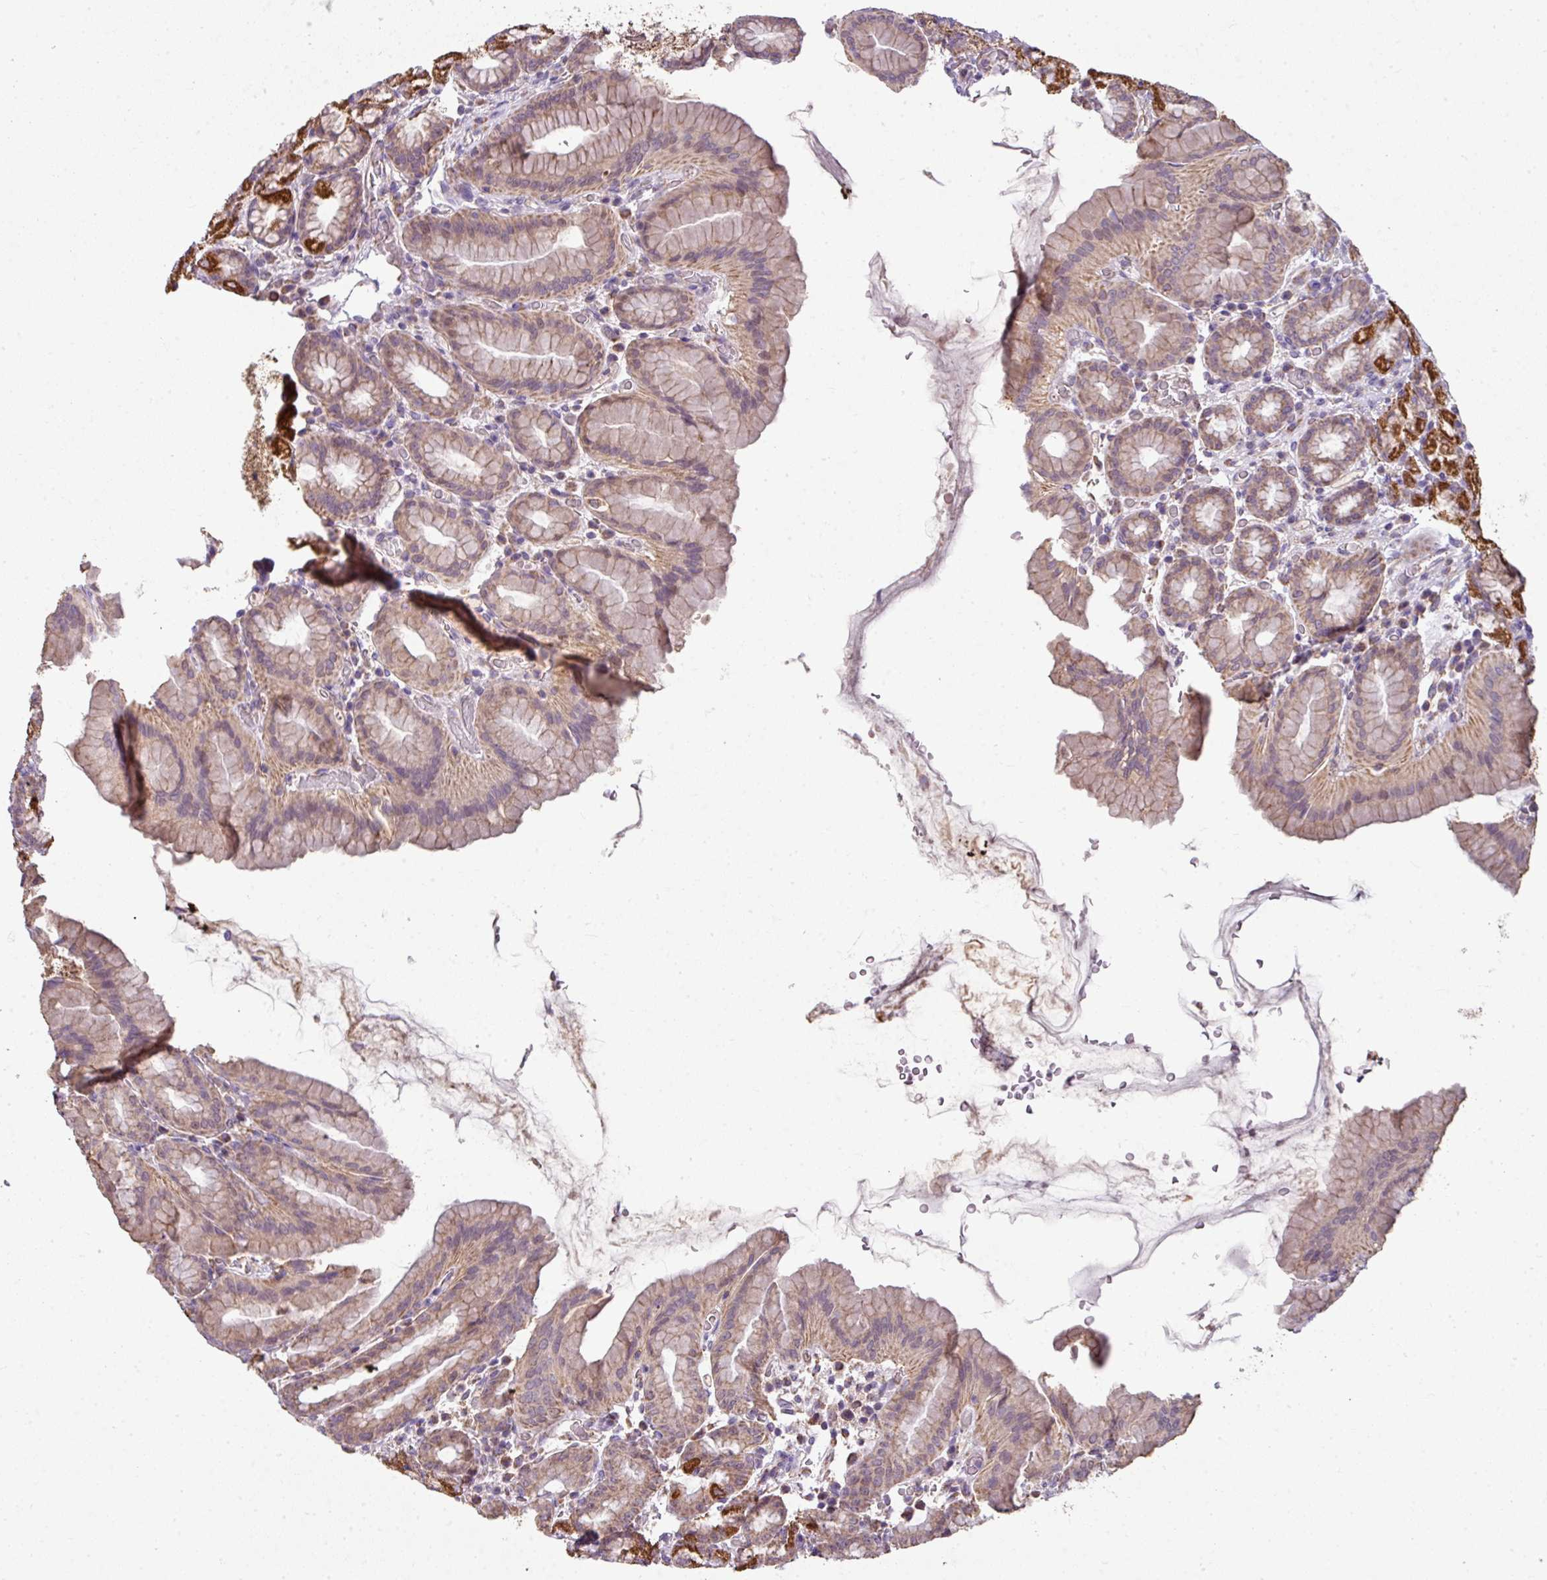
{"staining": {"intensity": "strong", "quantity": "25%-75%", "location": "cytoplasmic/membranous"}, "tissue": "stomach", "cell_type": "Glandular cells", "image_type": "normal", "snomed": [{"axis": "morphology", "description": "Normal tissue, NOS"}, {"axis": "topography", "description": "Stomach, upper"}, {"axis": "topography", "description": "Stomach"}], "caption": "A micrograph showing strong cytoplasmic/membranous expression in approximately 25%-75% of glandular cells in normal stomach, as visualized by brown immunohistochemical staining.", "gene": "PALS2", "patient": {"sex": "male", "age": 68}}